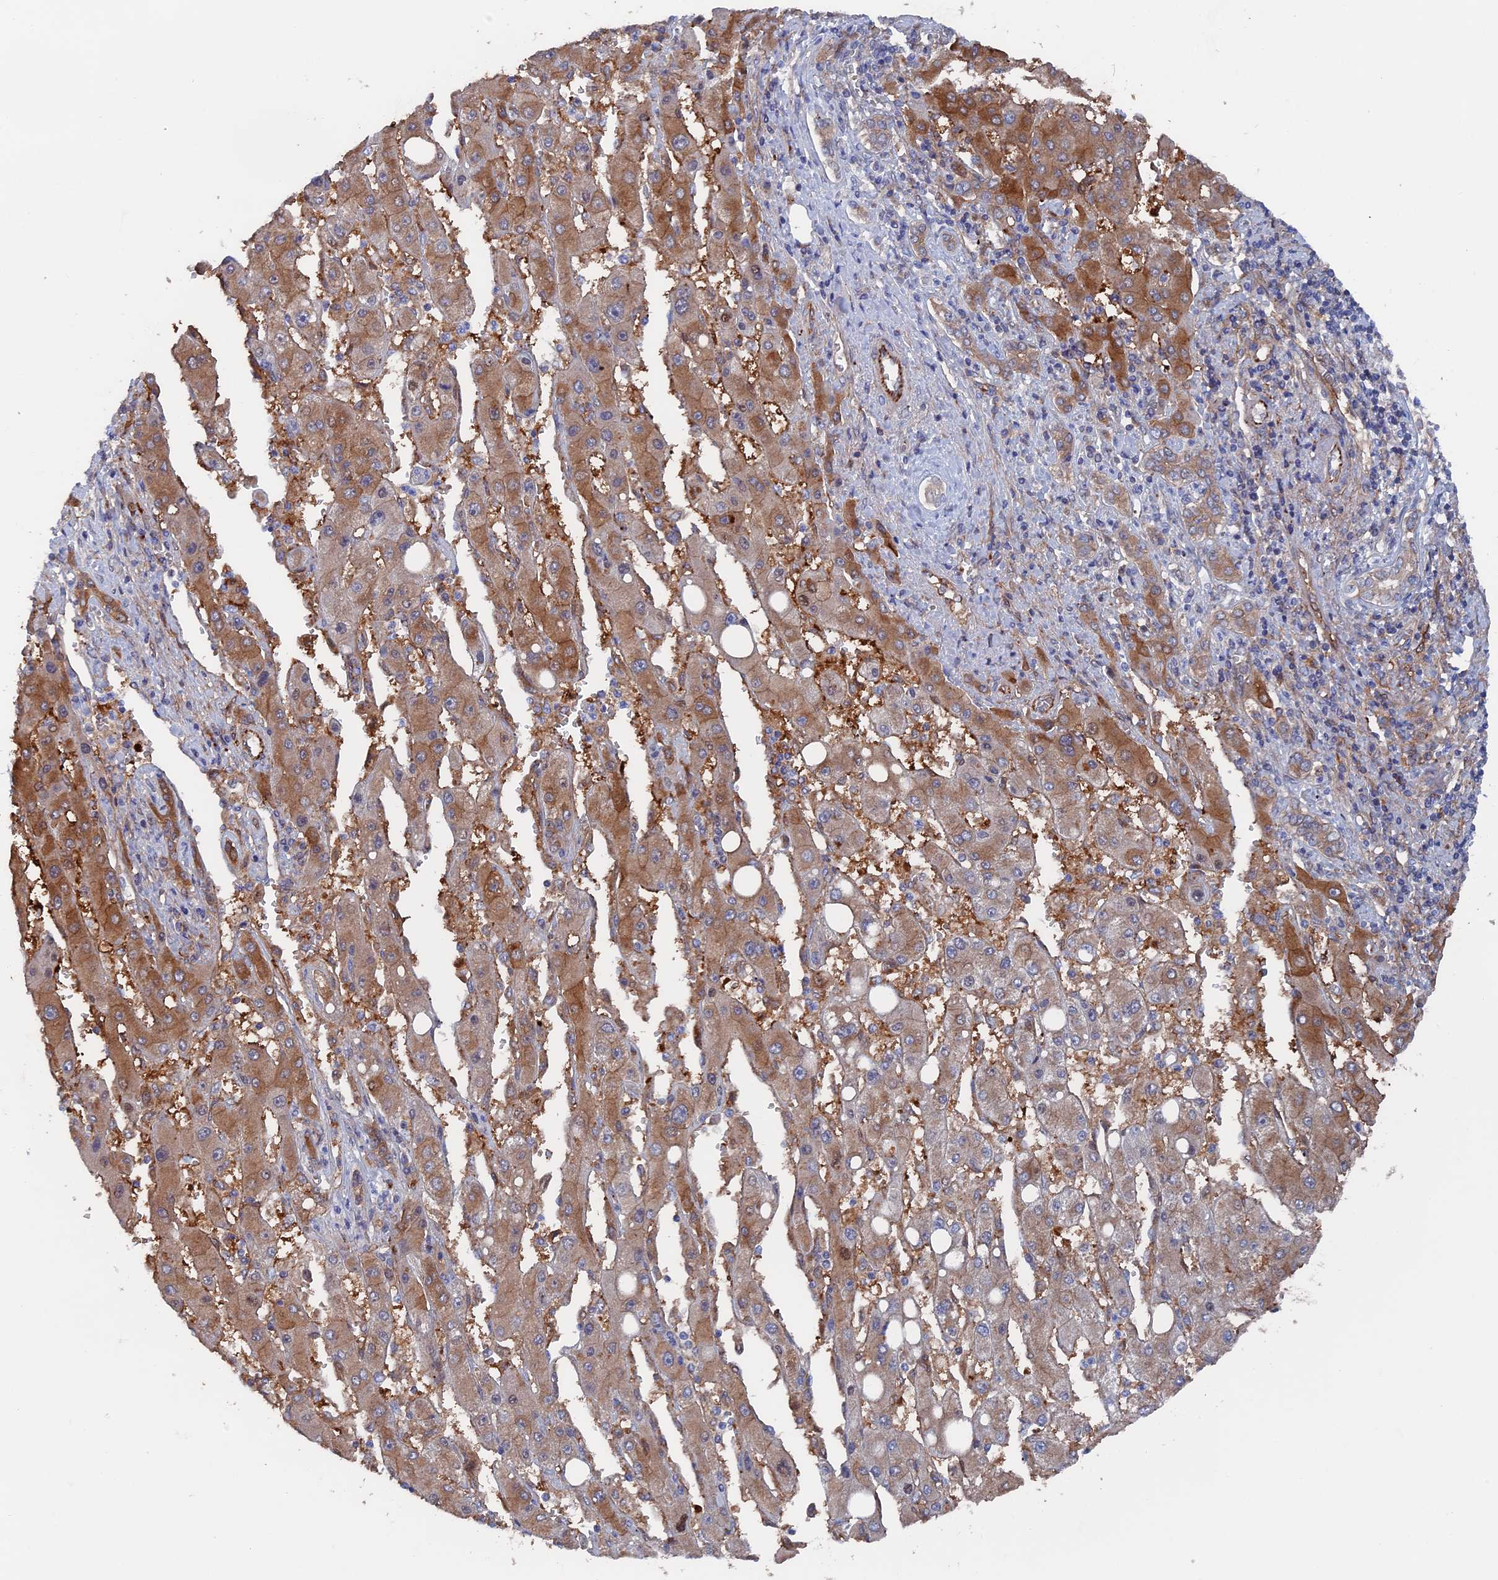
{"staining": {"intensity": "moderate", "quantity": ">75%", "location": "cytoplasmic/membranous"}, "tissue": "liver cancer", "cell_type": "Tumor cells", "image_type": "cancer", "snomed": [{"axis": "morphology", "description": "Carcinoma, Hepatocellular, NOS"}, {"axis": "topography", "description": "Liver"}], "caption": "Brown immunohistochemical staining in human liver cancer exhibits moderate cytoplasmic/membranous expression in approximately >75% of tumor cells. The staining is performed using DAB brown chromogen to label protein expression. The nuclei are counter-stained blue using hematoxylin.", "gene": "SMG9", "patient": {"sex": "female", "age": 73}}